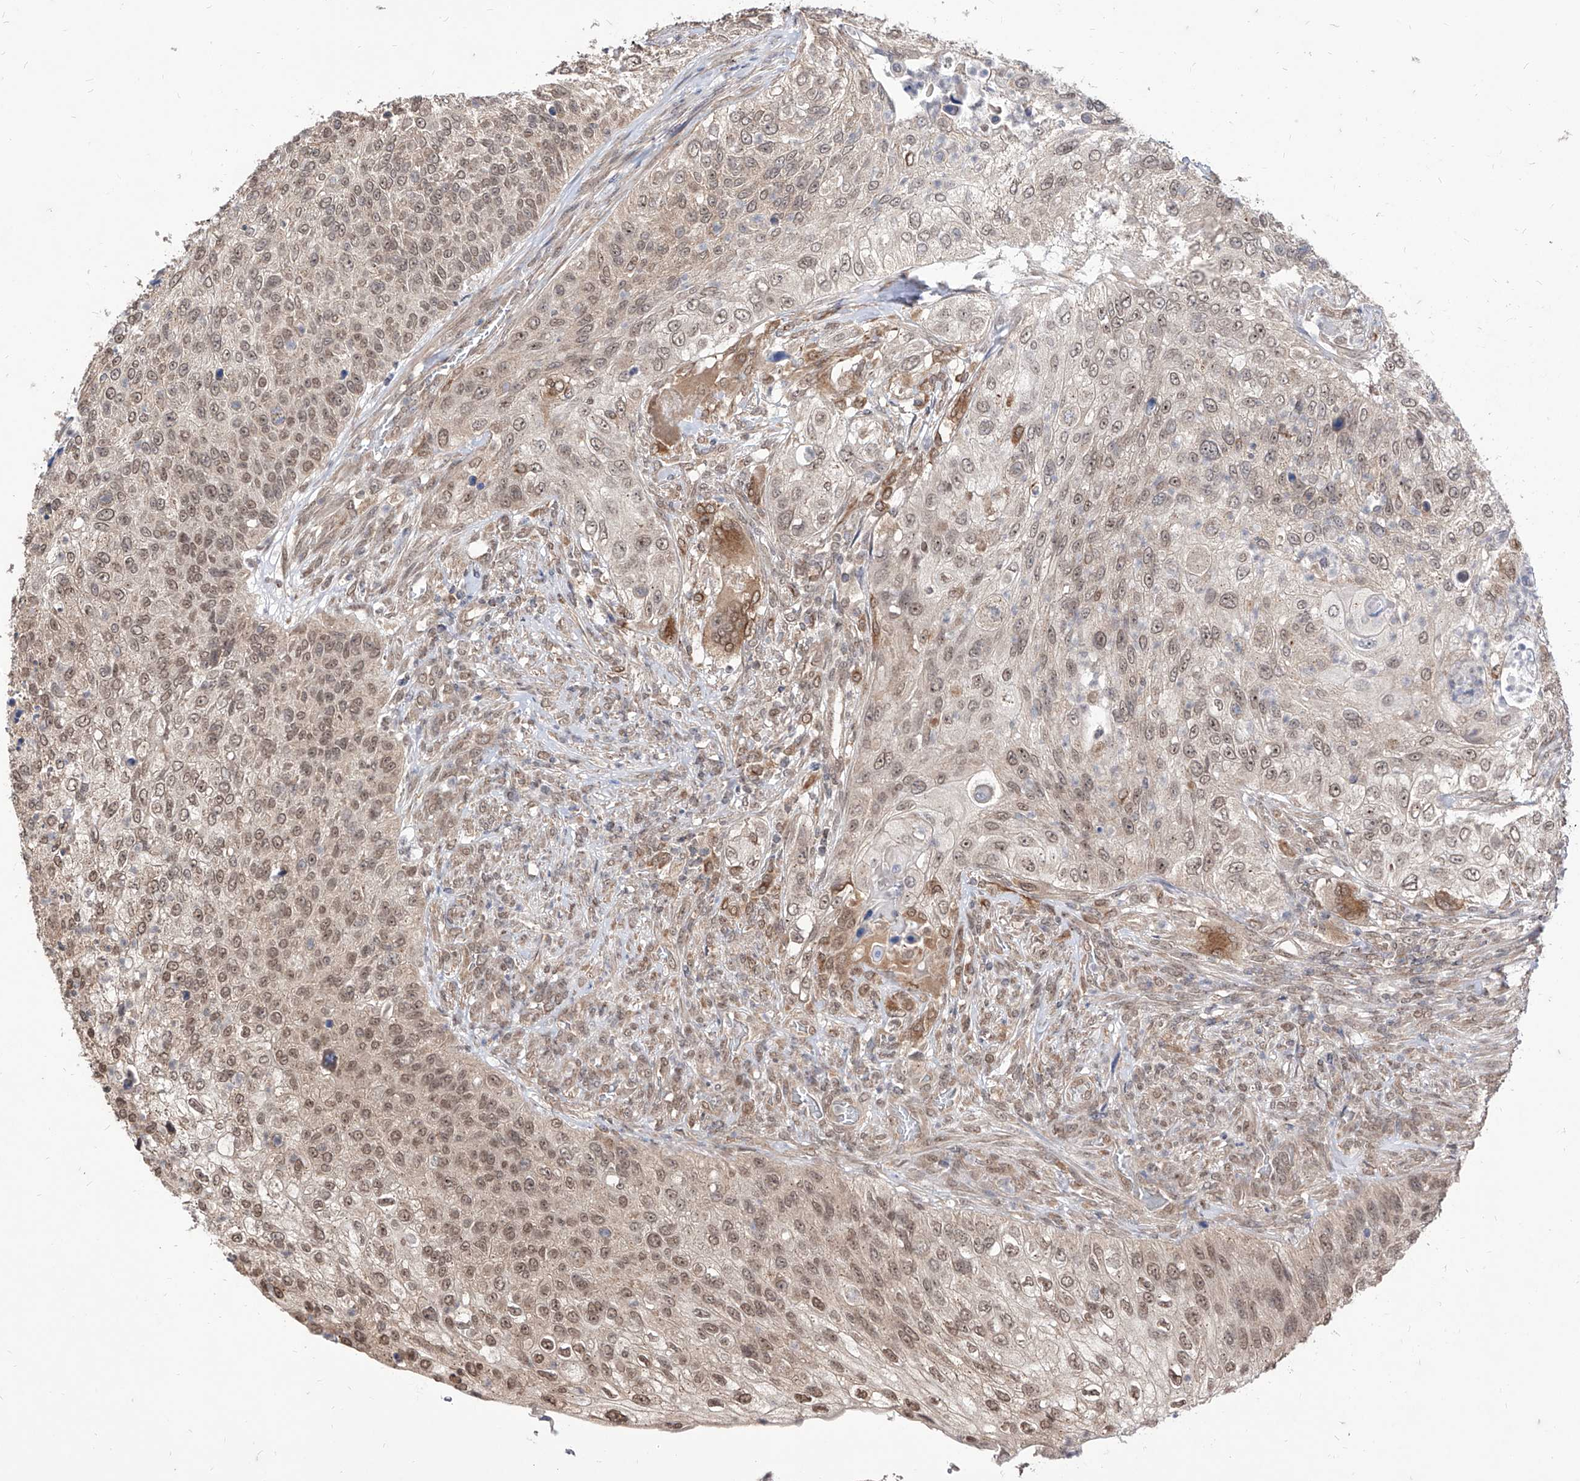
{"staining": {"intensity": "moderate", "quantity": ">75%", "location": "nuclear"}, "tissue": "urothelial cancer", "cell_type": "Tumor cells", "image_type": "cancer", "snomed": [{"axis": "morphology", "description": "Urothelial carcinoma, High grade"}, {"axis": "topography", "description": "Urinary bladder"}], "caption": "DAB (3,3'-diaminobenzidine) immunohistochemical staining of human urothelial cancer demonstrates moderate nuclear protein staining in approximately >75% of tumor cells.", "gene": "C8orf82", "patient": {"sex": "female", "age": 60}}